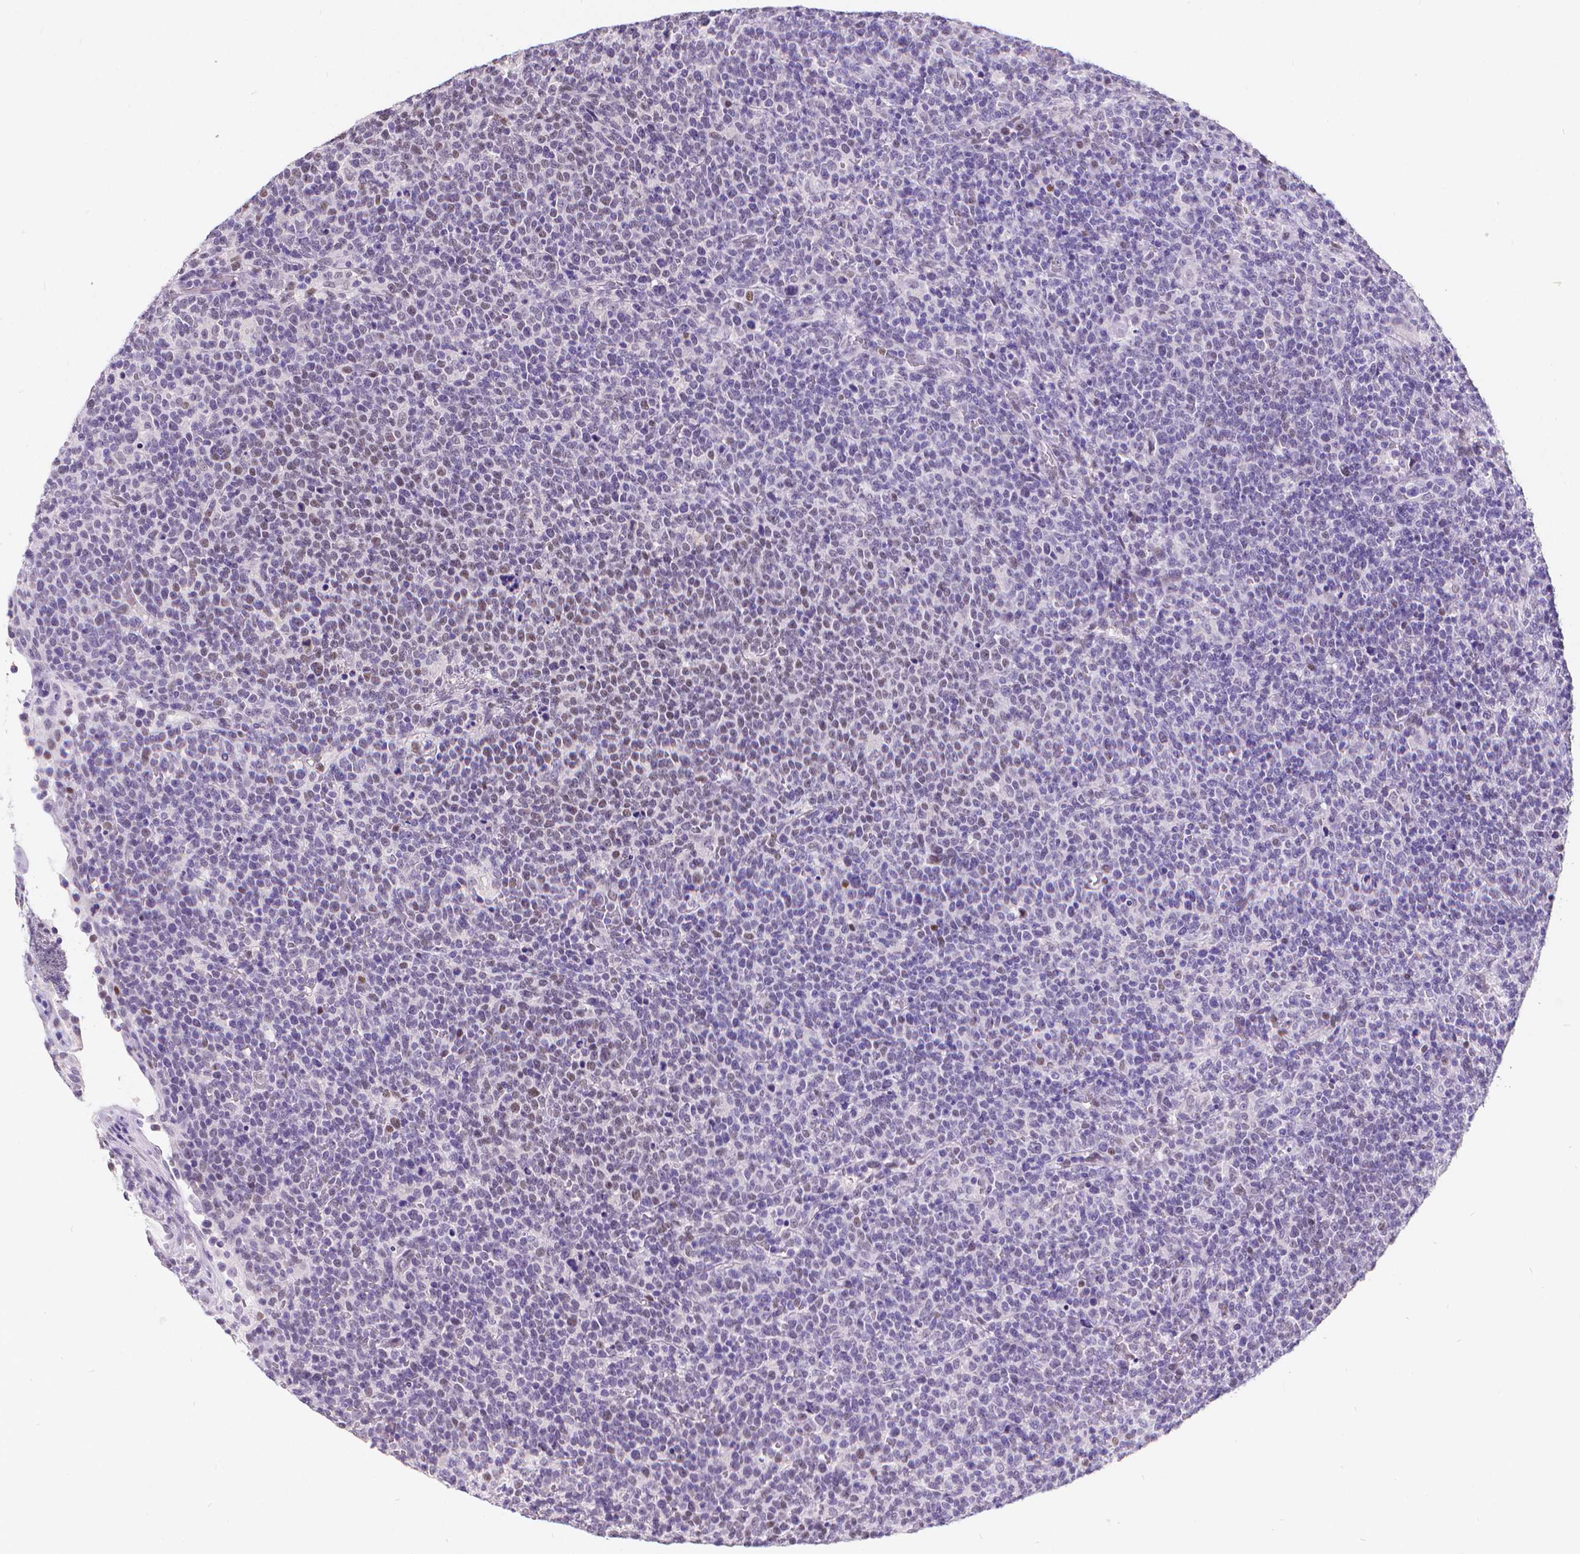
{"staining": {"intensity": "negative", "quantity": "none", "location": "none"}, "tissue": "lymphoma", "cell_type": "Tumor cells", "image_type": "cancer", "snomed": [{"axis": "morphology", "description": "Malignant lymphoma, non-Hodgkin's type, High grade"}, {"axis": "topography", "description": "Lymph node"}], "caption": "The image displays no staining of tumor cells in lymphoma.", "gene": "MEF2C", "patient": {"sex": "male", "age": 61}}